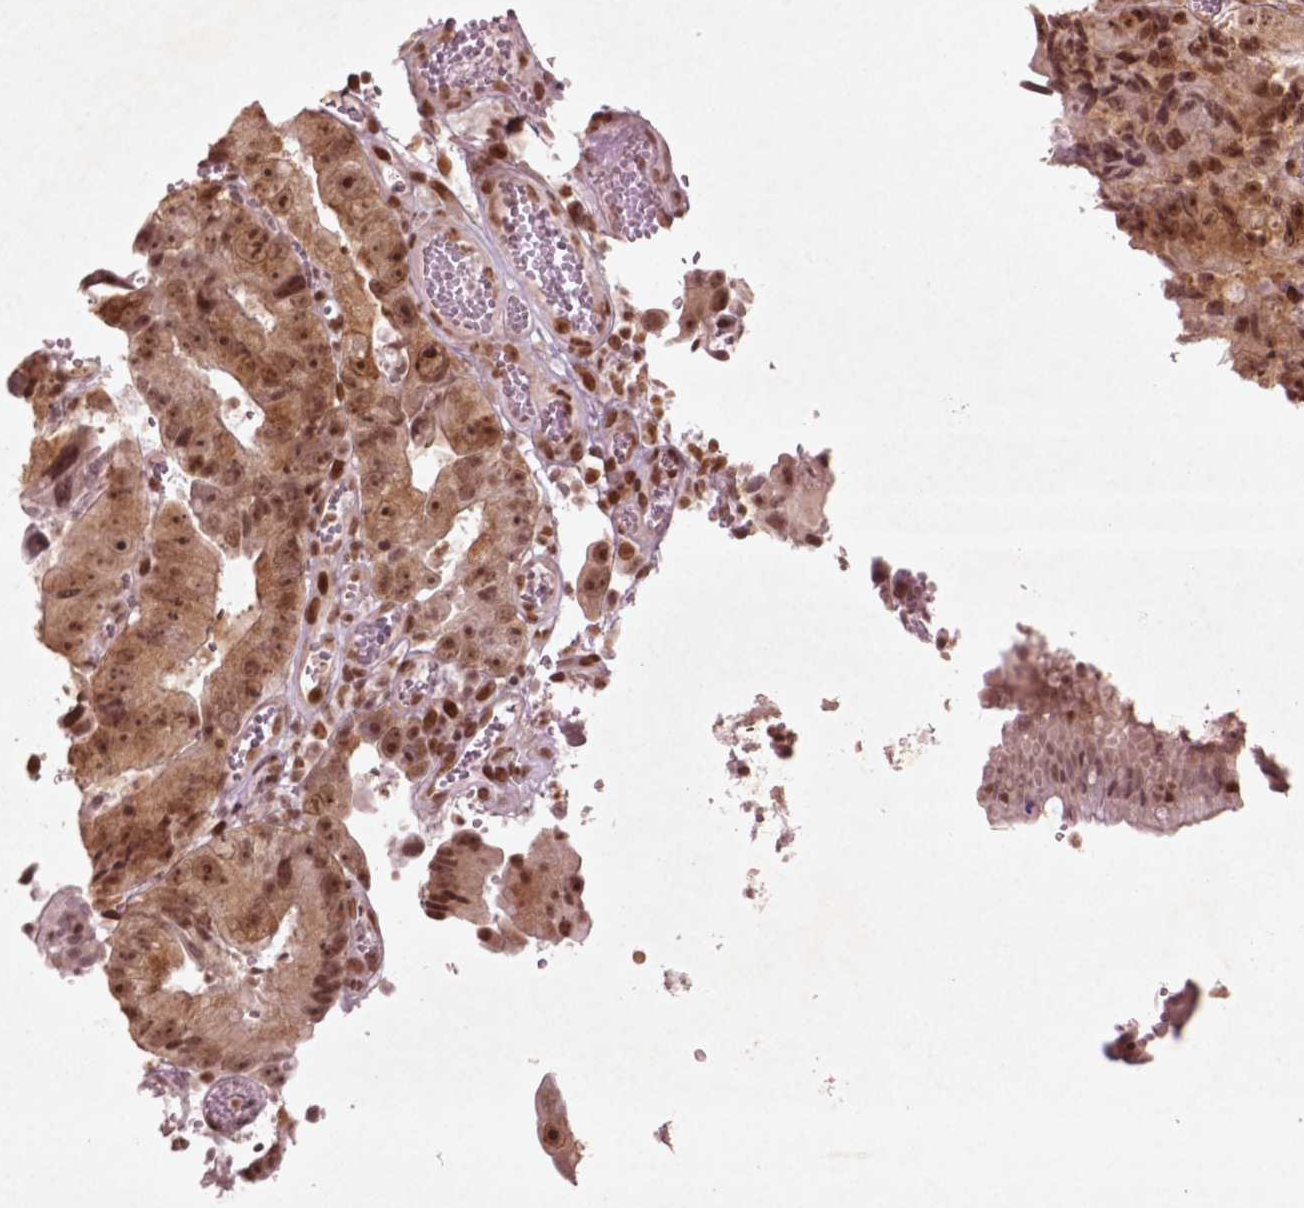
{"staining": {"intensity": "strong", "quantity": ">75%", "location": "nuclear"}, "tissue": "colorectal cancer", "cell_type": "Tumor cells", "image_type": "cancer", "snomed": [{"axis": "morphology", "description": "Adenocarcinoma, NOS"}, {"axis": "topography", "description": "Colon"}], "caption": "Human colorectal cancer stained for a protein (brown) shows strong nuclear positive expression in about >75% of tumor cells.", "gene": "HMG20B", "patient": {"sex": "female", "age": 86}}